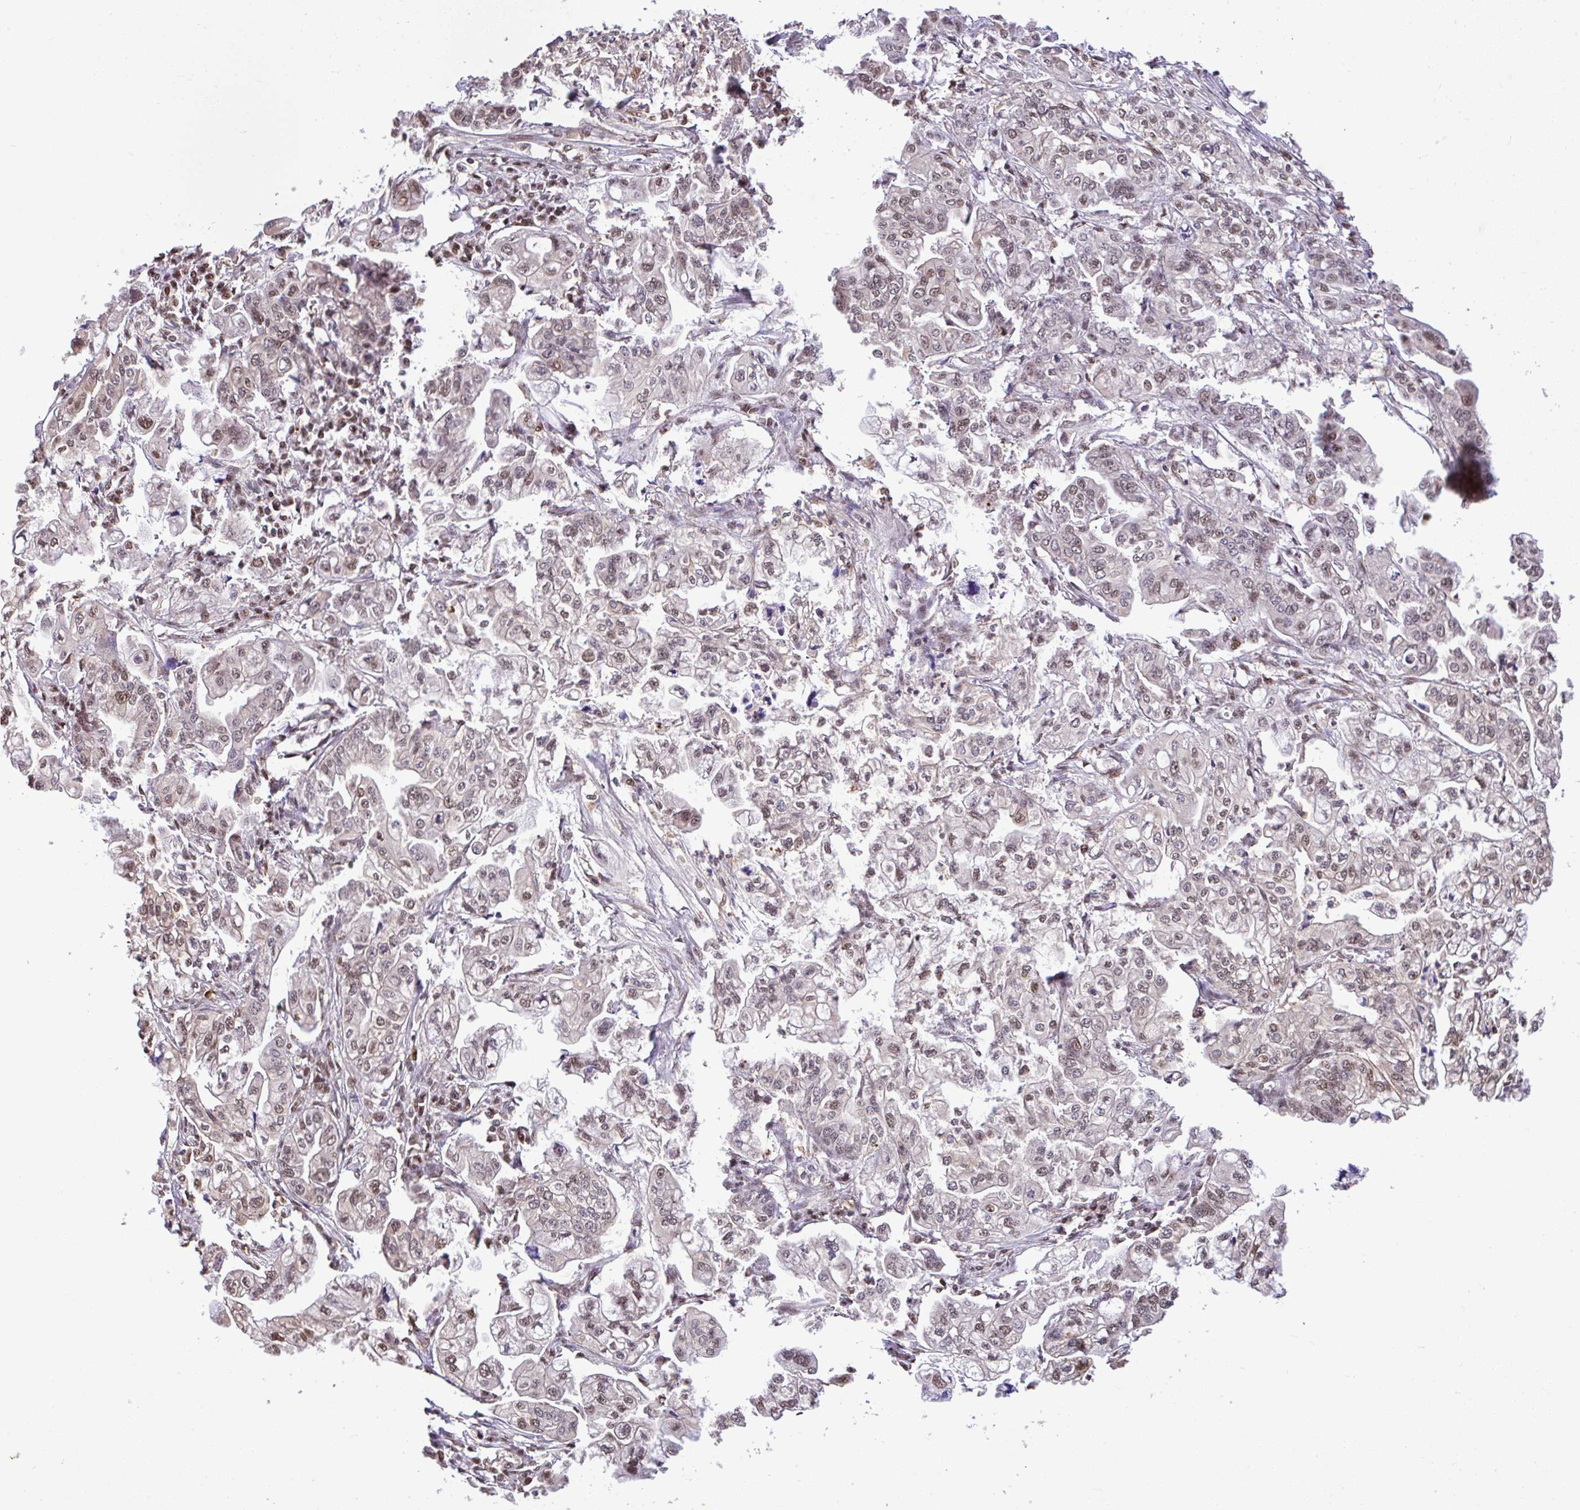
{"staining": {"intensity": "weak", "quantity": "25%-75%", "location": "nuclear"}, "tissue": "pancreatic cancer", "cell_type": "Tumor cells", "image_type": "cancer", "snomed": [{"axis": "morphology", "description": "Adenocarcinoma, NOS"}, {"axis": "topography", "description": "Pancreas"}], "caption": "Immunohistochemical staining of human pancreatic adenocarcinoma displays low levels of weak nuclear expression in approximately 25%-75% of tumor cells.", "gene": "GLIS3", "patient": {"sex": "male", "age": 68}}